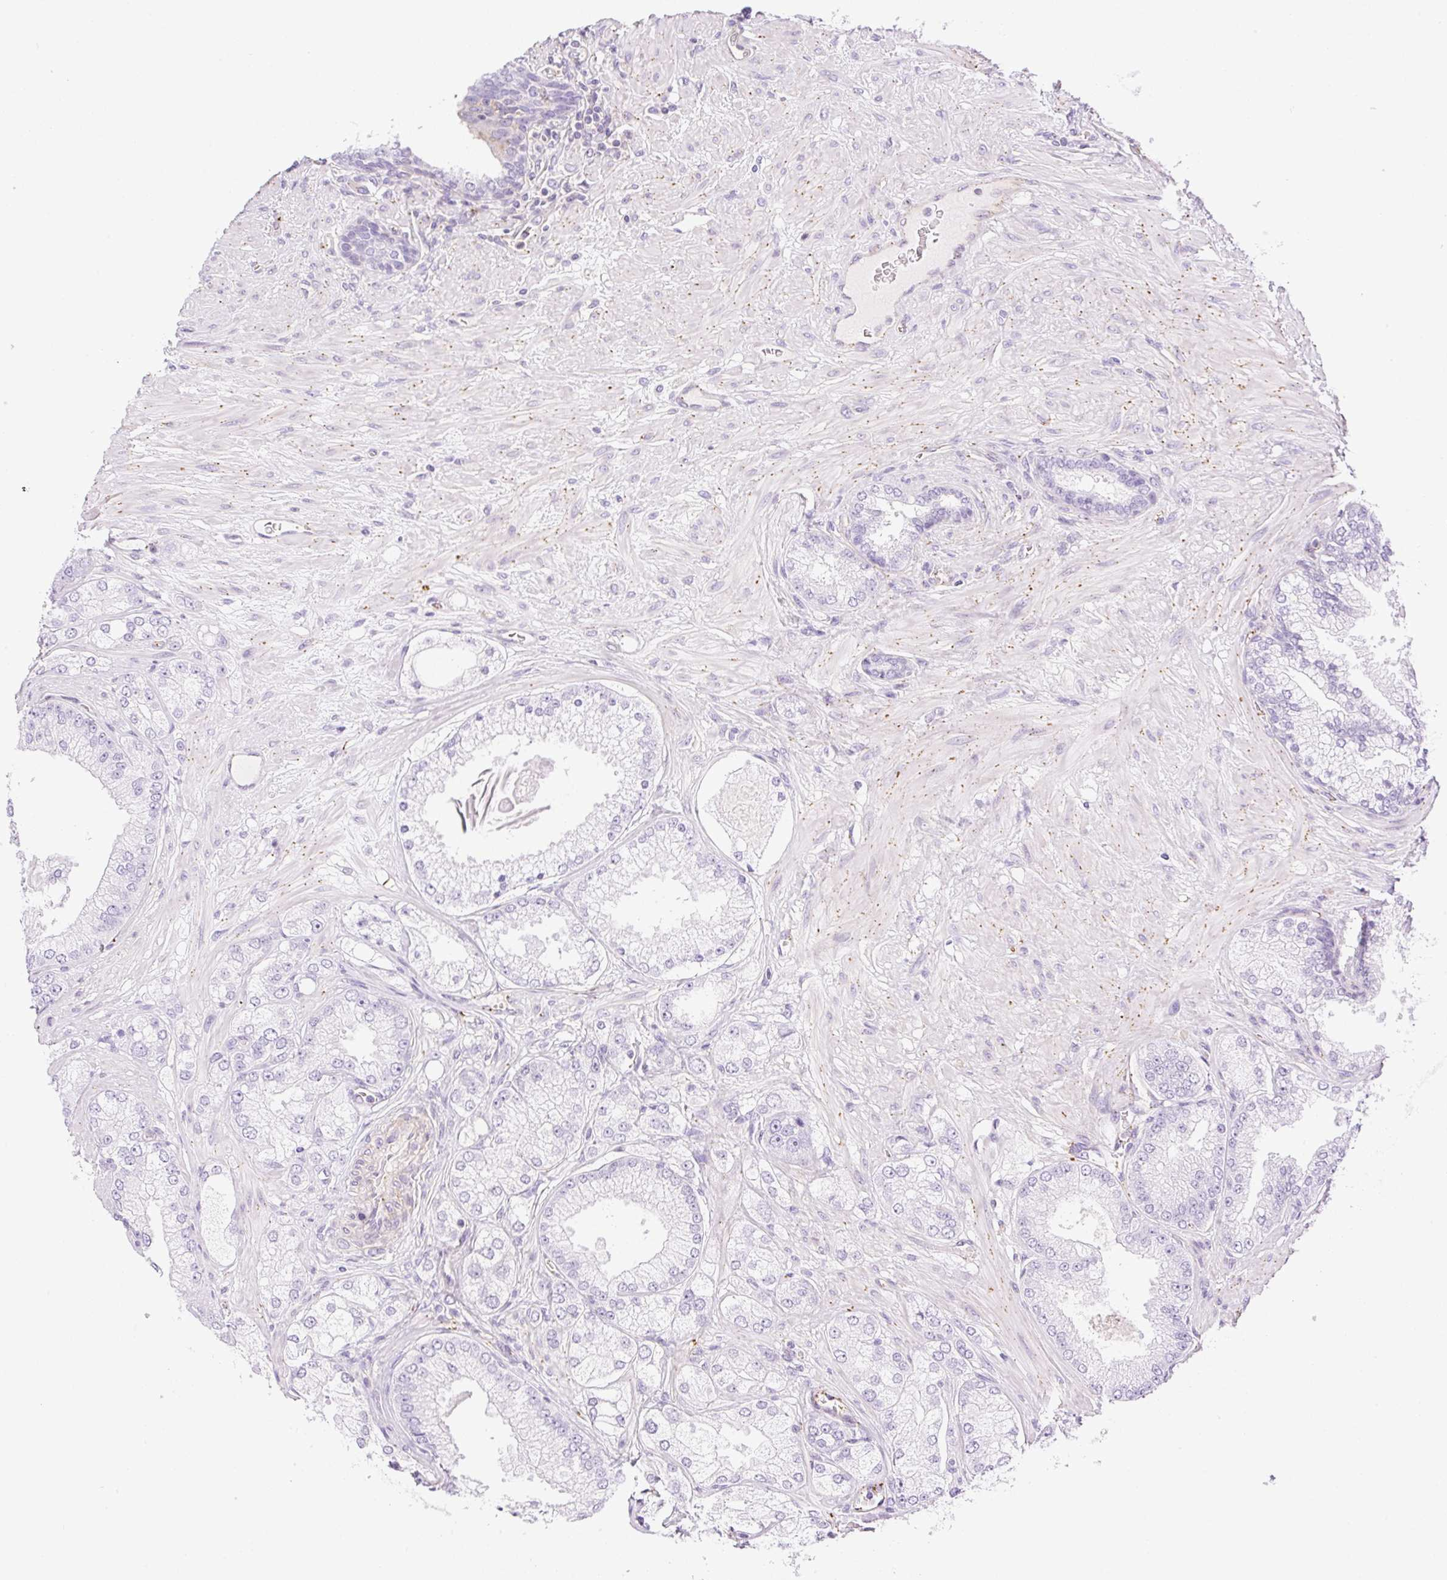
{"staining": {"intensity": "negative", "quantity": "none", "location": "none"}, "tissue": "prostate cancer", "cell_type": "Tumor cells", "image_type": "cancer", "snomed": [{"axis": "morphology", "description": "Normal tissue, NOS"}, {"axis": "morphology", "description": "Adenocarcinoma, High grade"}, {"axis": "topography", "description": "Prostate"}, {"axis": "topography", "description": "Peripheral nerve tissue"}], "caption": "The photomicrograph displays no staining of tumor cells in prostate adenocarcinoma (high-grade).", "gene": "EHD3", "patient": {"sex": "male", "age": 68}}